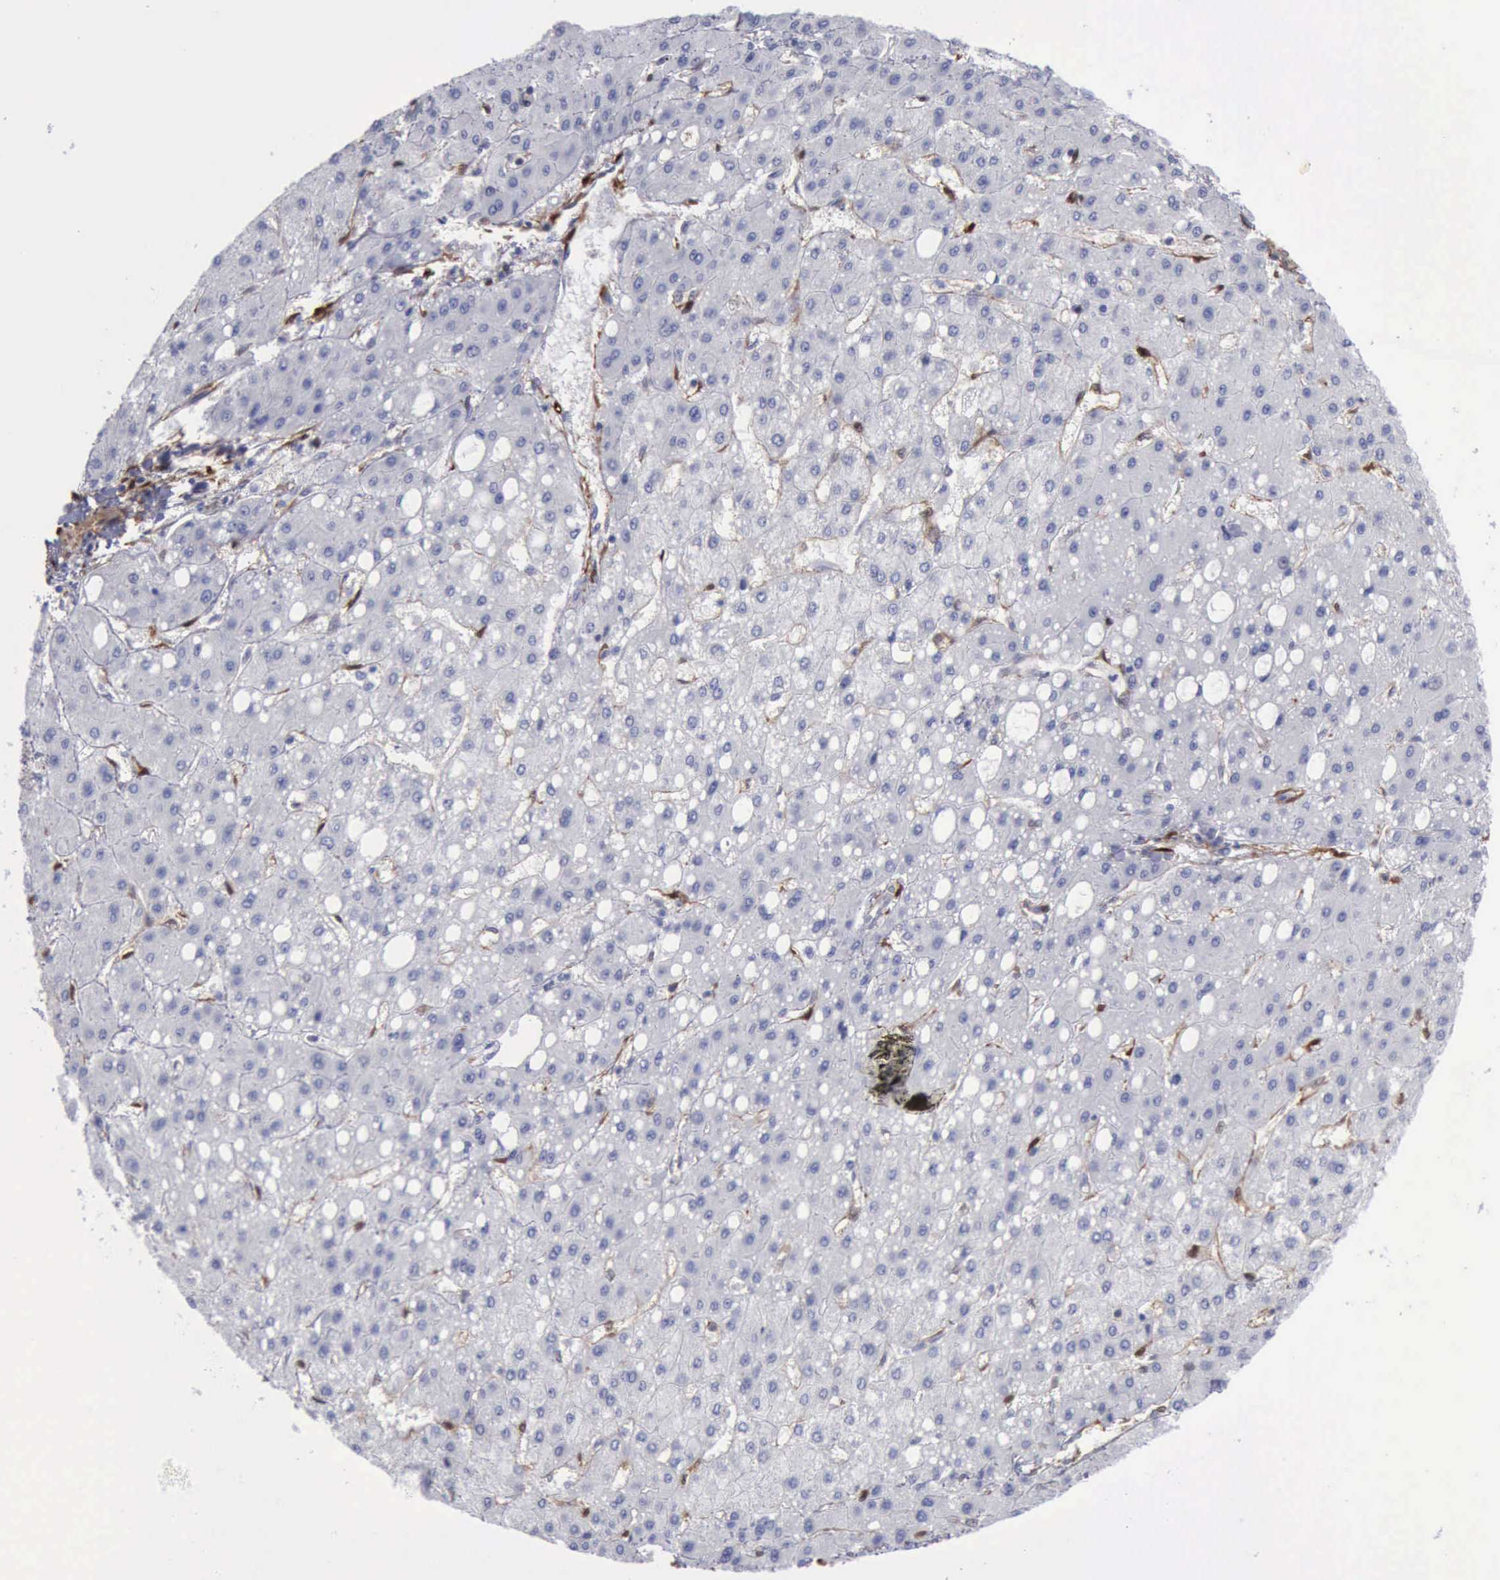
{"staining": {"intensity": "negative", "quantity": "none", "location": "none"}, "tissue": "liver cancer", "cell_type": "Tumor cells", "image_type": "cancer", "snomed": [{"axis": "morphology", "description": "Carcinoma, Hepatocellular, NOS"}, {"axis": "topography", "description": "Liver"}], "caption": "High power microscopy image of an IHC photomicrograph of hepatocellular carcinoma (liver), revealing no significant positivity in tumor cells. (DAB (3,3'-diaminobenzidine) immunohistochemistry (IHC) with hematoxylin counter stain).", "gene": "FHL1", "patient": {"sex": "female", "age": 52}}